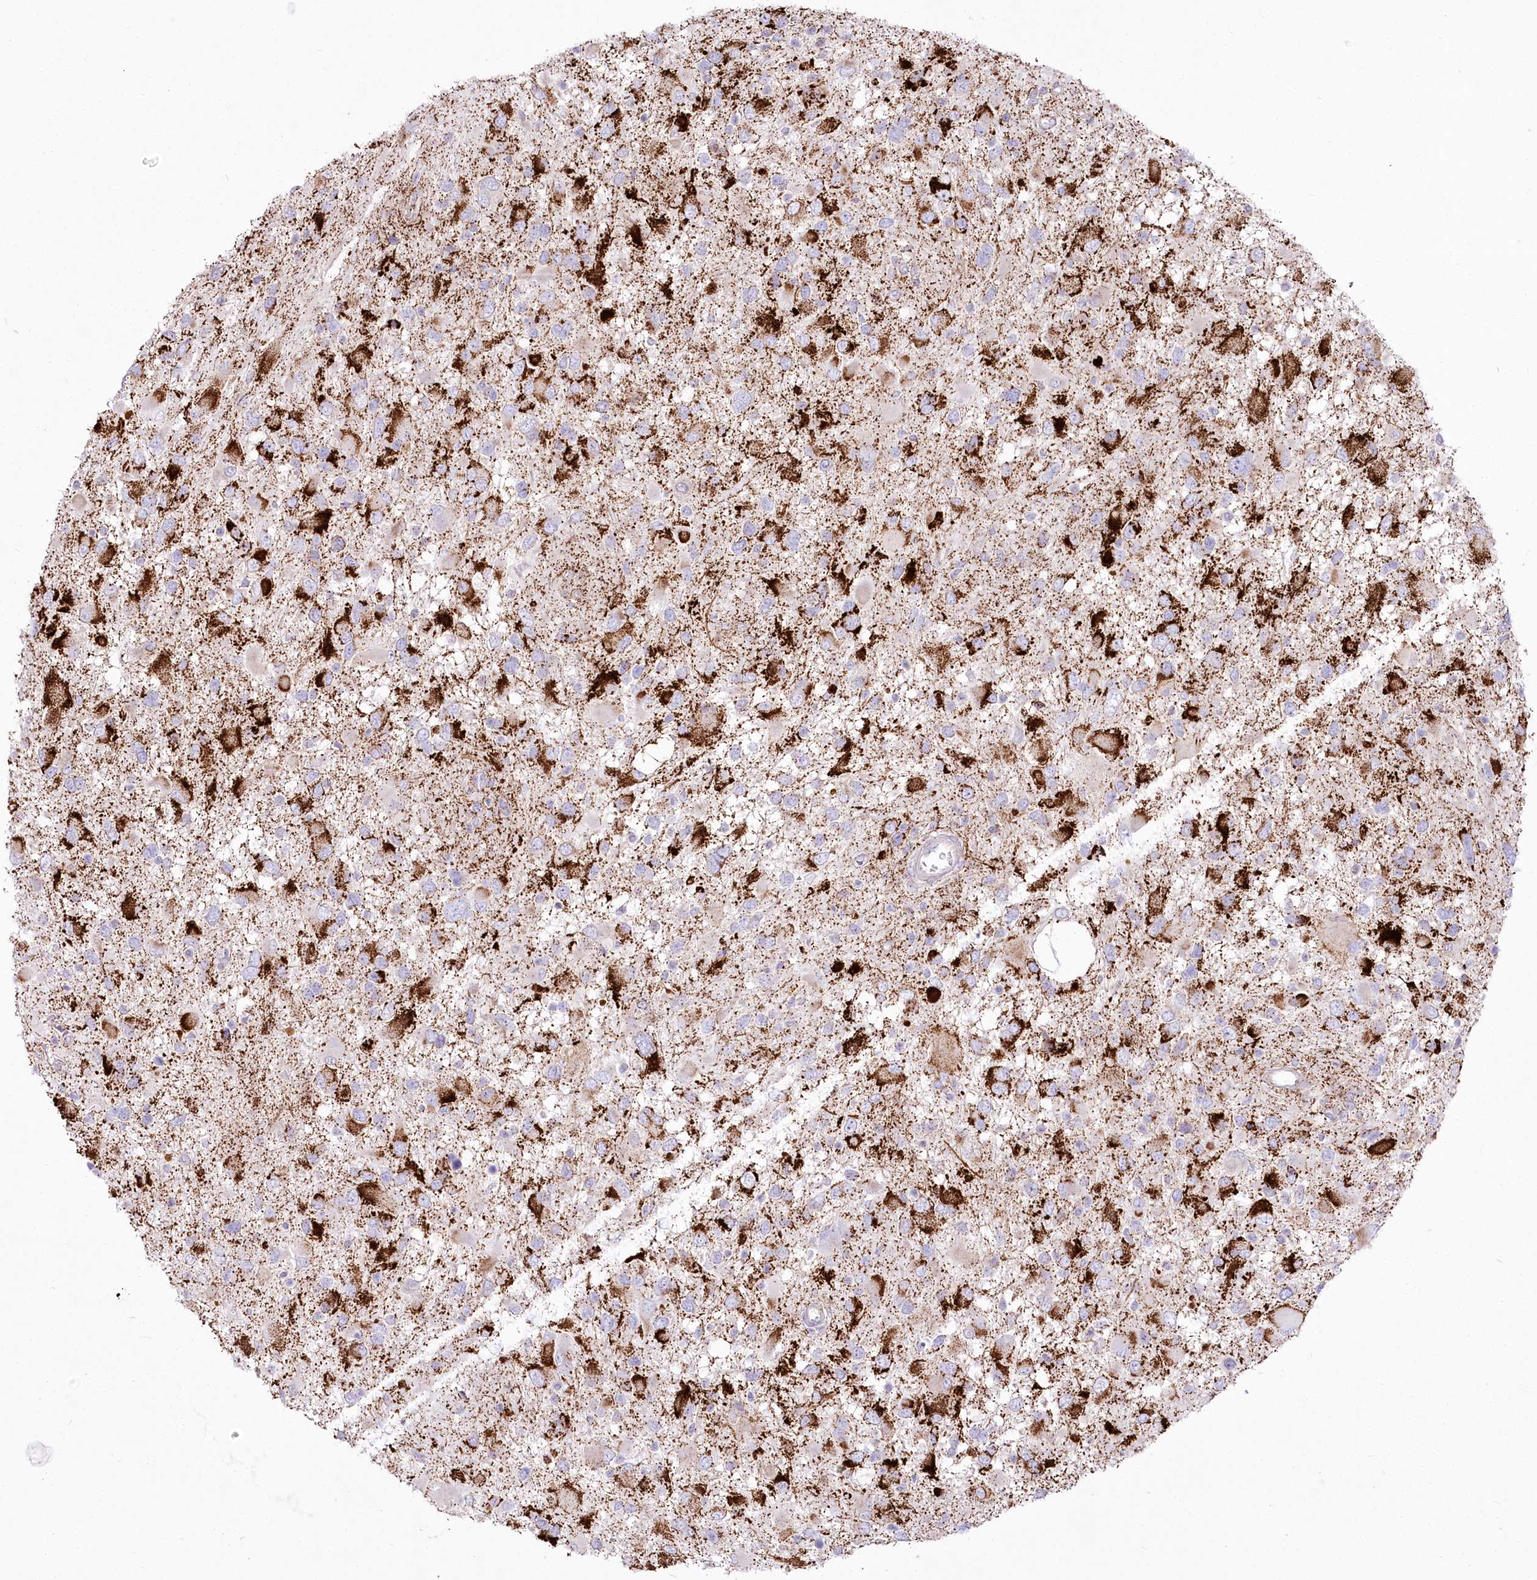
{"staining": {"intensity": "strong", "quantity": "25%-75%", "location": "cytoplasmic/membranous"}, "tissue": "glioma", "cell_type": "Tumor cells", "image_type": "cancer", "snomed": [{"axis": "morphology", "description": "Glioma, malignant, High grade"}, {"axis": "topography", "description": "Brain"}], "caption": "Immunohistochemistry (IHC) (DAB (3,3'-diaminobenzidine)) staining of glioma demonstrates strong cytoplasmic/membranous protein positivity in approximately 25%-75% of tumor cells.", "gene": "CEP164", "patient": {"sex": "male", "age": 53}}